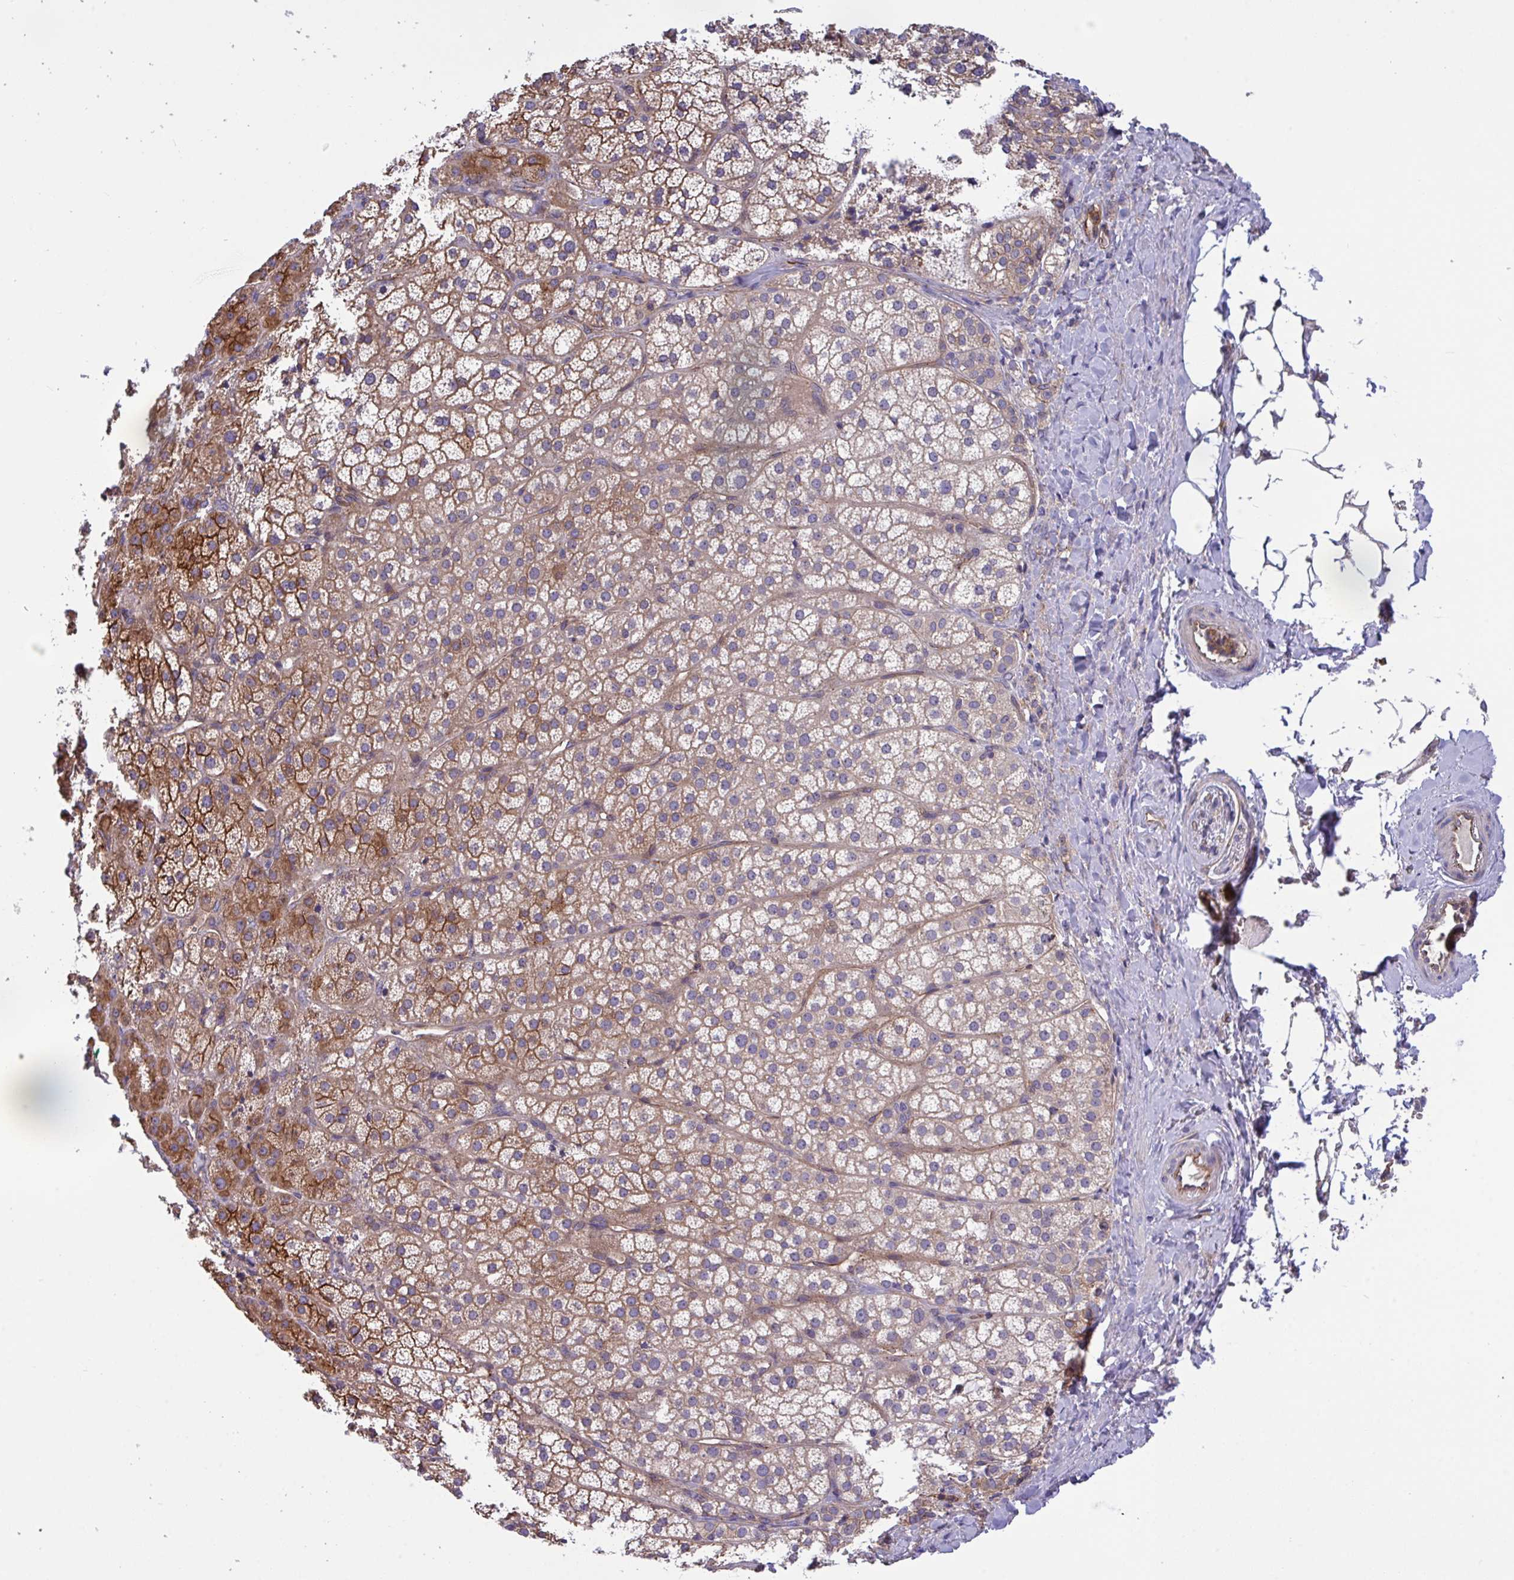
{"staining": {"intensity": "strong", "quantity": "25%-75%", "location": "cytoplasmic/membranous"}, "tissue": "adrenal gland", "cell_type": "Glandular cells", "image_type": "normal", "snomed": [{"axis": "morphology", "description": "Normal tissue, NOS"}, {"axis": "topography", "description": "Adrenal gland"}], "caption": "This is a micrograph of IHC staining of unremarkable adrenal gland, which shows strong staining in the cytoplasmic/membranous of glandular cells.", "gene": "C4orf36", "patient": {"sex": "male", "age": 53}}